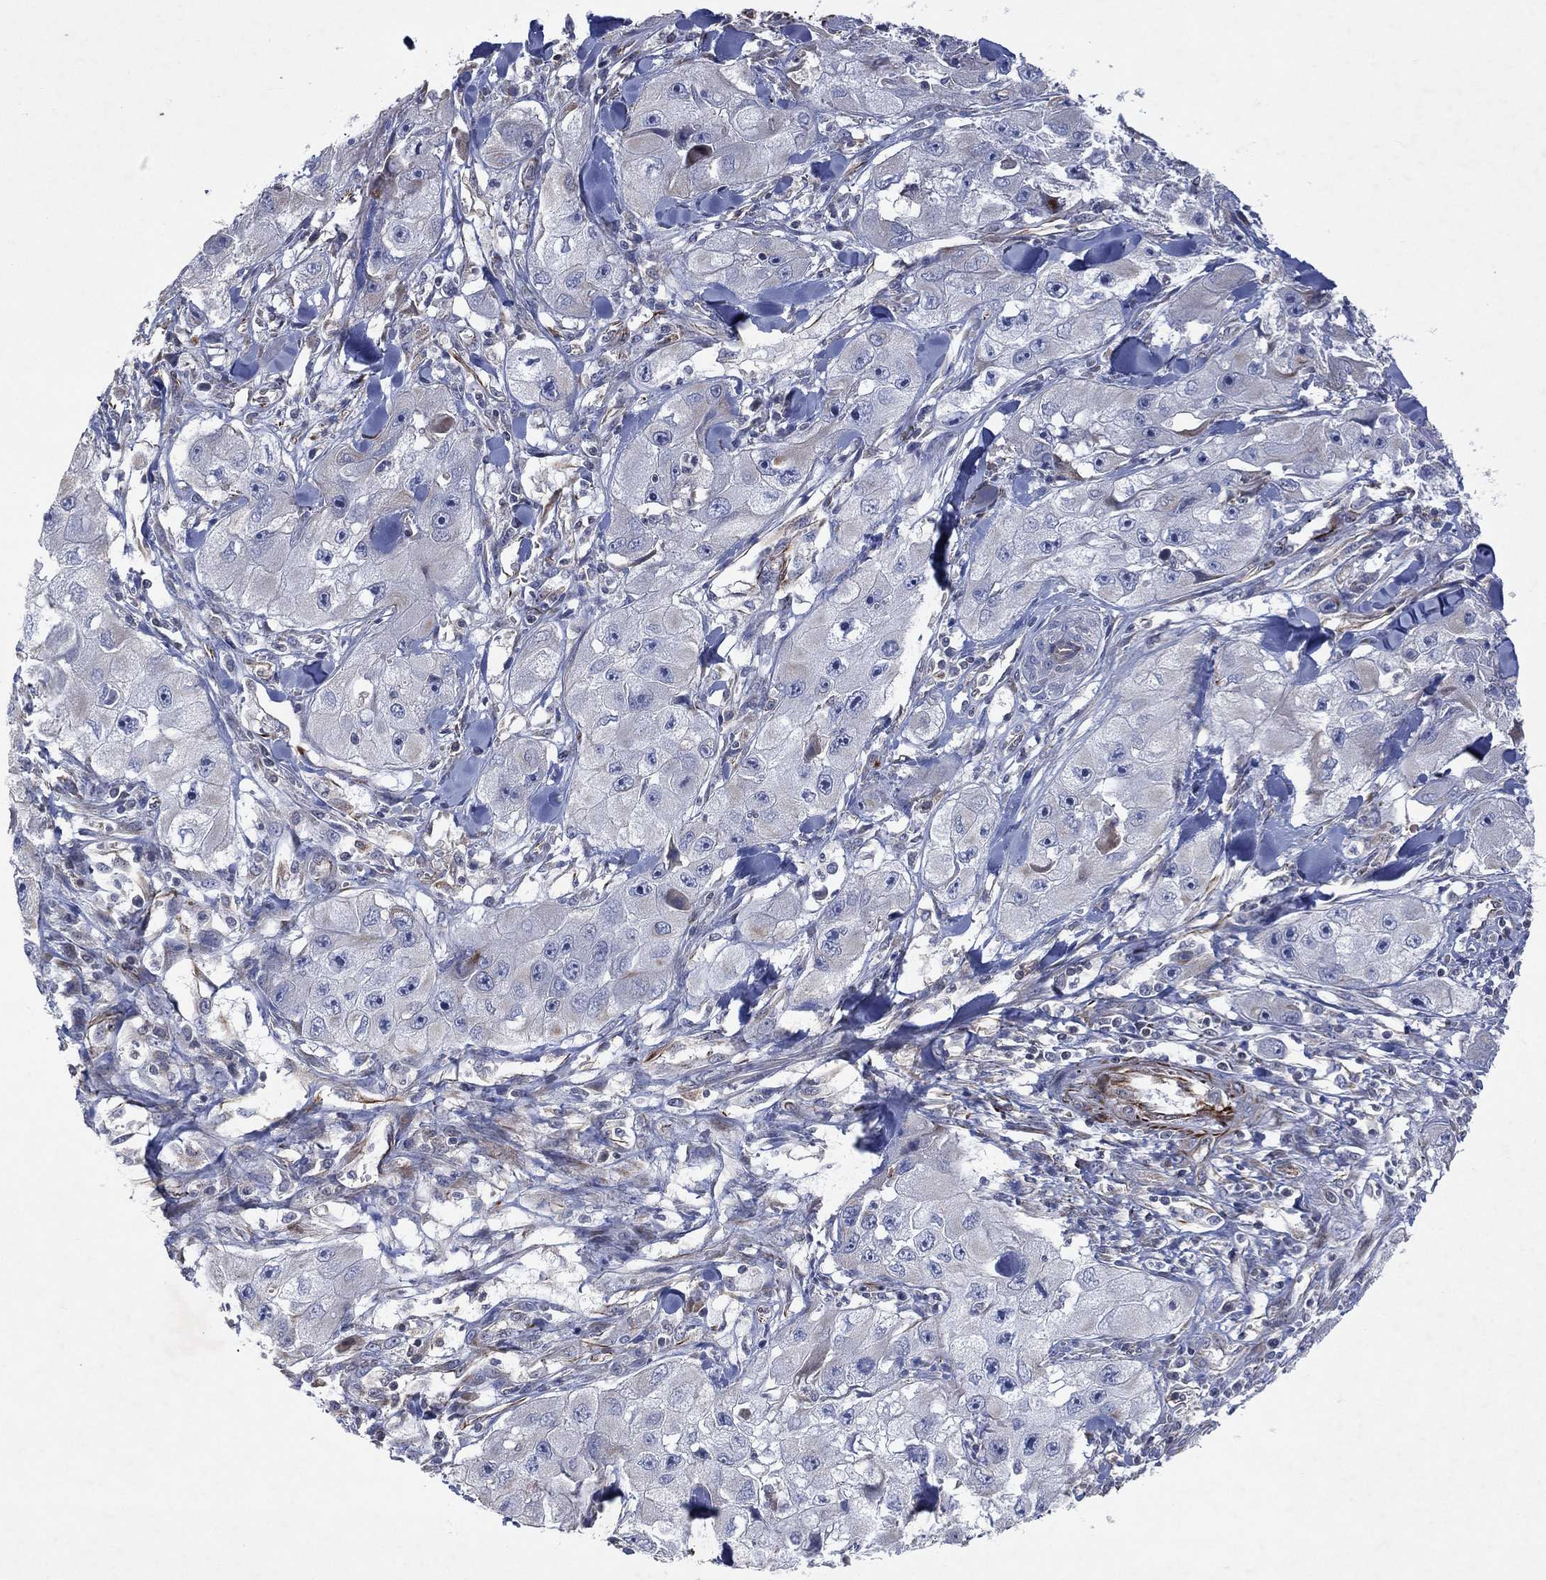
{"staining": {"intensity": "negative", "quantity": "none", "location": "none"}, "tissue": "skin cancer", "cell_type": "Tumor cells", "image_type": "cancer", "snomed": [{"axis": "morphology", "description": "Squamous cell carcinoma, NOS"}, {"axis": "topography", "description": "Skin"}, {"axis": "topography", "description": "Subcutis"}], "caption": "Immunohistochemistry of human squamous cell carcinoma (skin) reveals no expression in tumor cells. Brightfield microscopy of immunohistochemistry stained with DAB (3,3'-diaminobenzidine) (brown) and hematoxylin (blue), captured at high magnification.", "gene": "FLI1", "patient": {"sex": "male", "age": 73}}